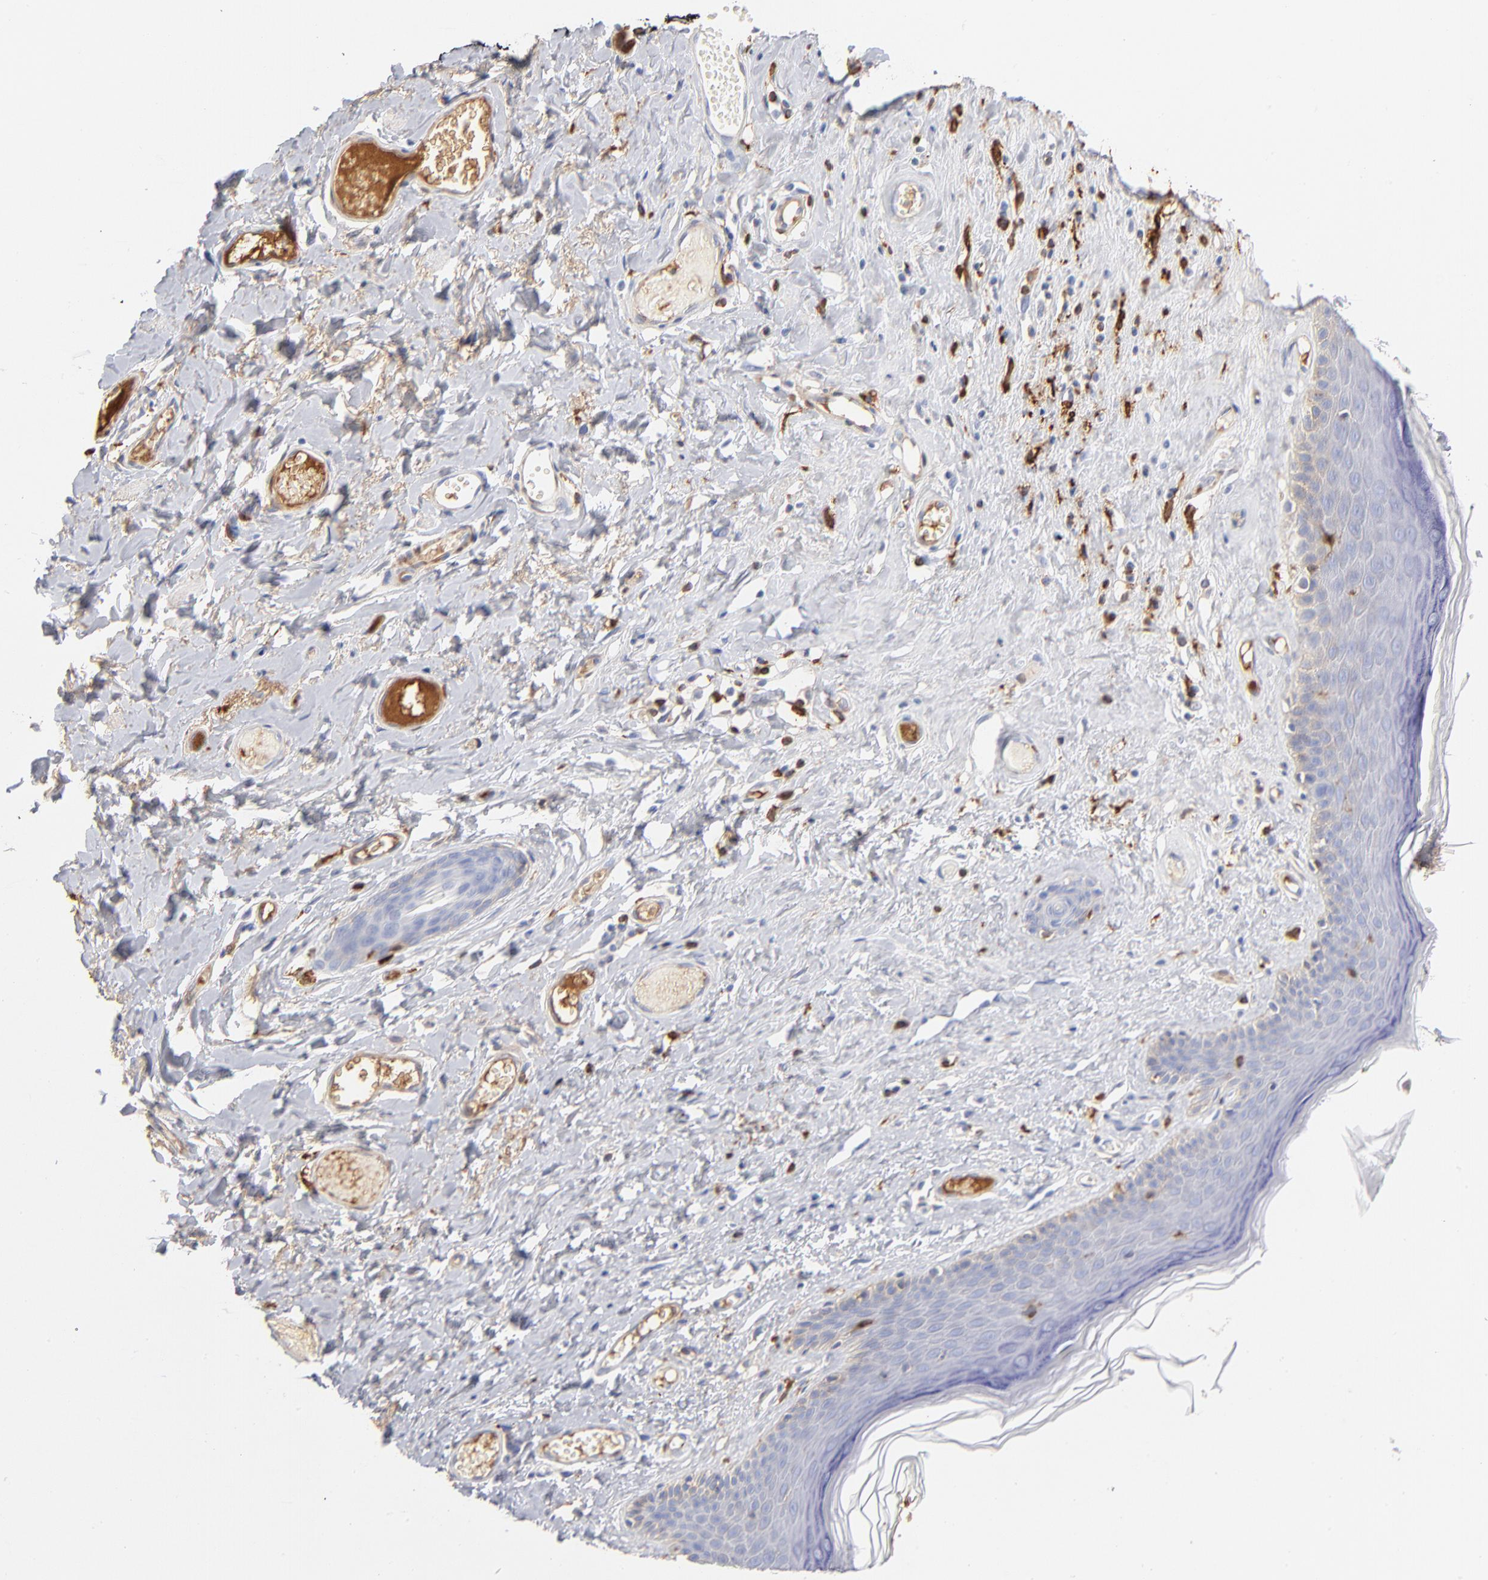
{"staining": {"intensity": "negative", "quantity": "none", "location": "none"}, "tissue": "skin", "cell_type": "Epidermal cells", "image_type": "normal", "snomed": [{"axis": "morphology", "description": "Normal tissue, NOS"}, {"axis": "morphology", "description": "Inflammation, NOS"}, {"axis": "topography", "description": "Vulva"}], "caption": "This micrograph is of benign skin stained with immunohistochemistry (IHC) to label a protein in brown with the nuclei are counter-stained blue. There is no staining in epidermal cells. Brightfield microscopy of immunohistochemistry (IHC) stained with DAB (brown) and hematoxylin (blue), captured at high magnification.", "gene": "APOH", "patient": {"sex": "female", "age": 84}}